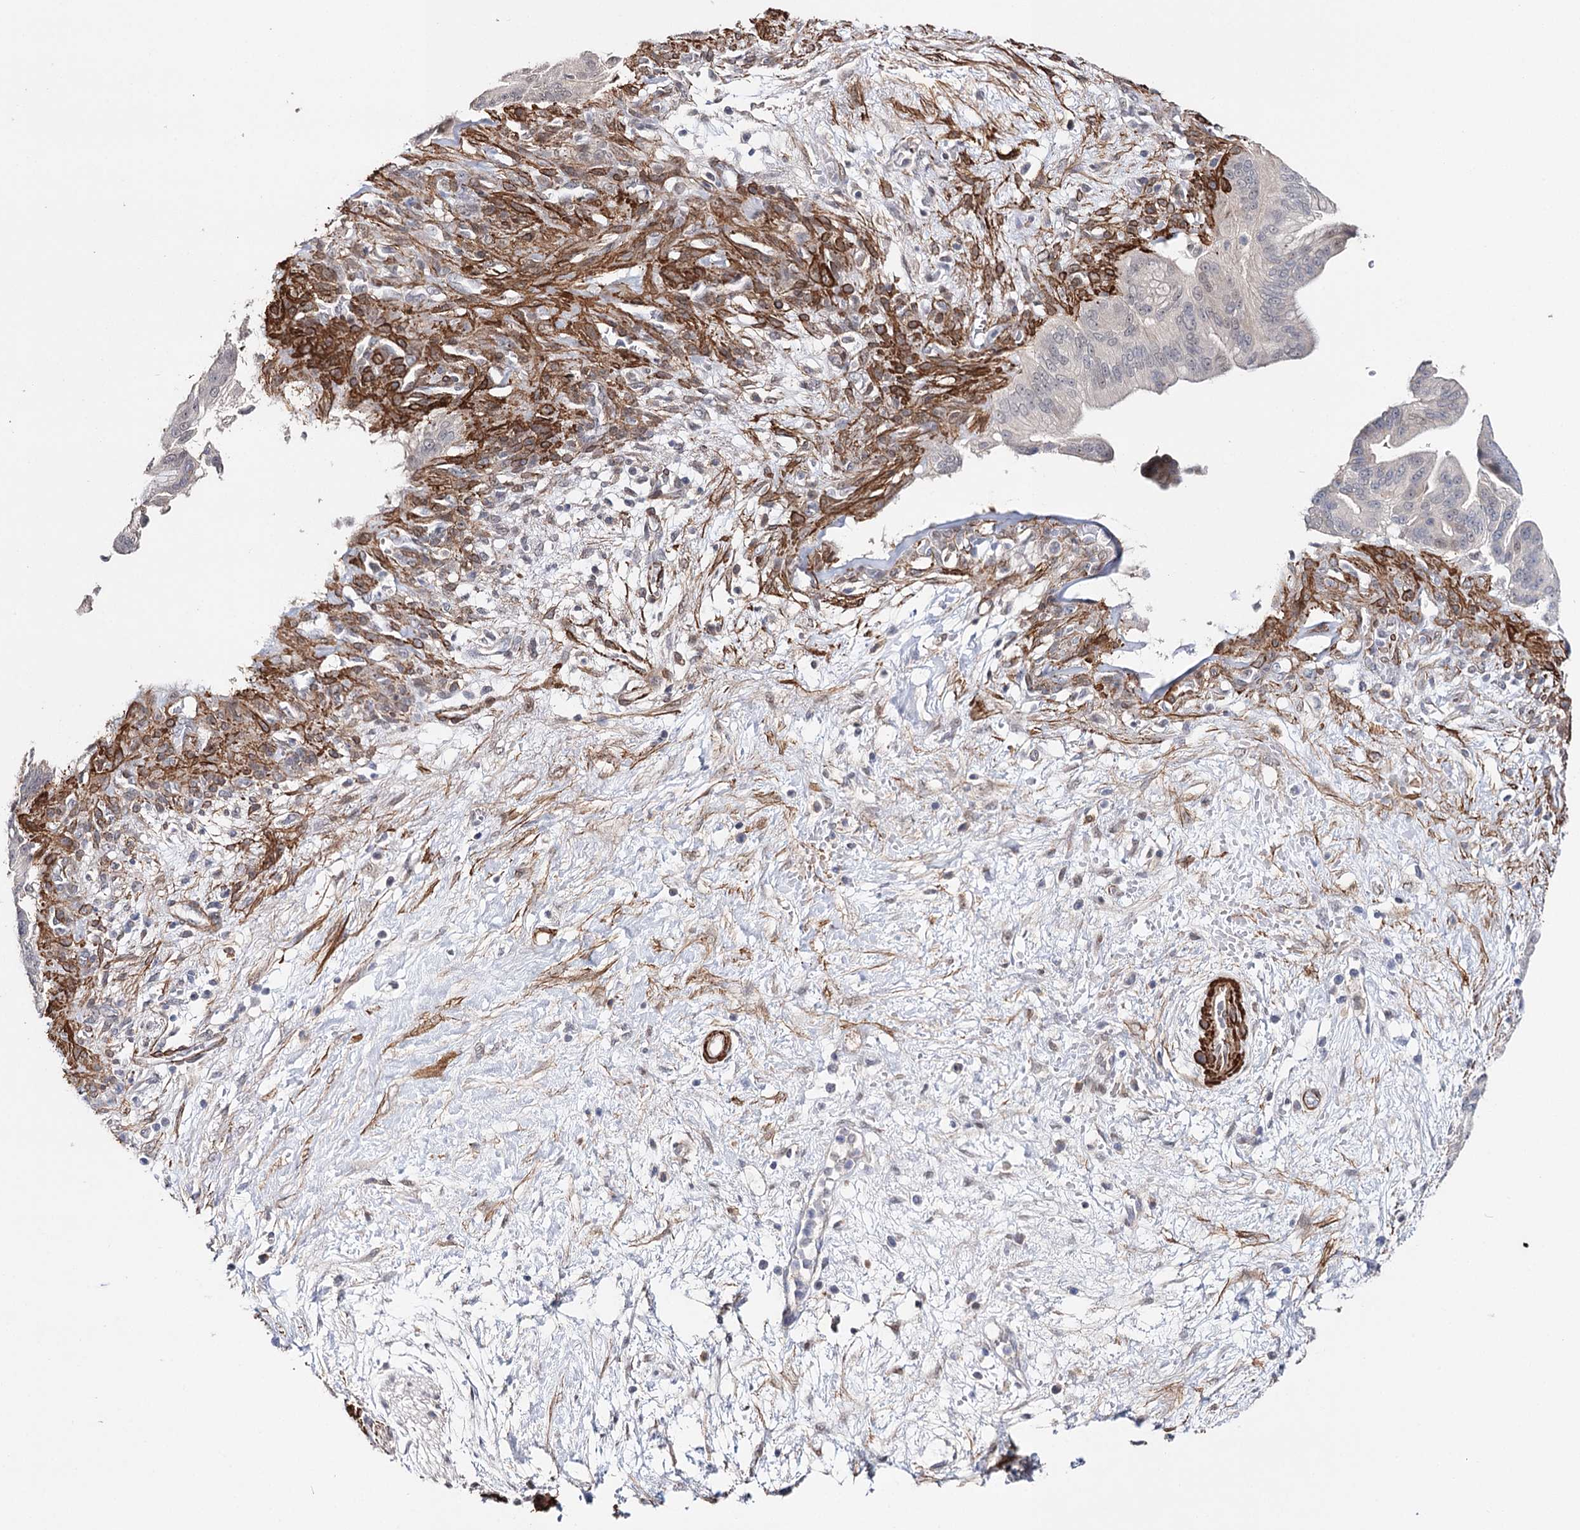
{"staining": {"intensity": "weak", "quantity": "<25%", "location": "nuclear"}, "tissue": "pancreatic cancer", "cell_type": "Tumor cells", "image_type": "cancer", "snomed": [{"axis": "morphology", "description": "Adenocarcinoma, NOS"}, {"axis": "topography", "description": "Pancreas"}], "caption": "Tumor cells show no significant positivity in pancreatic adenocarcinoma. (IHC, brightfield microscopy, high magnification).", "gene": "CFAP46", "patient": {"sex": "male", "age": 68}}